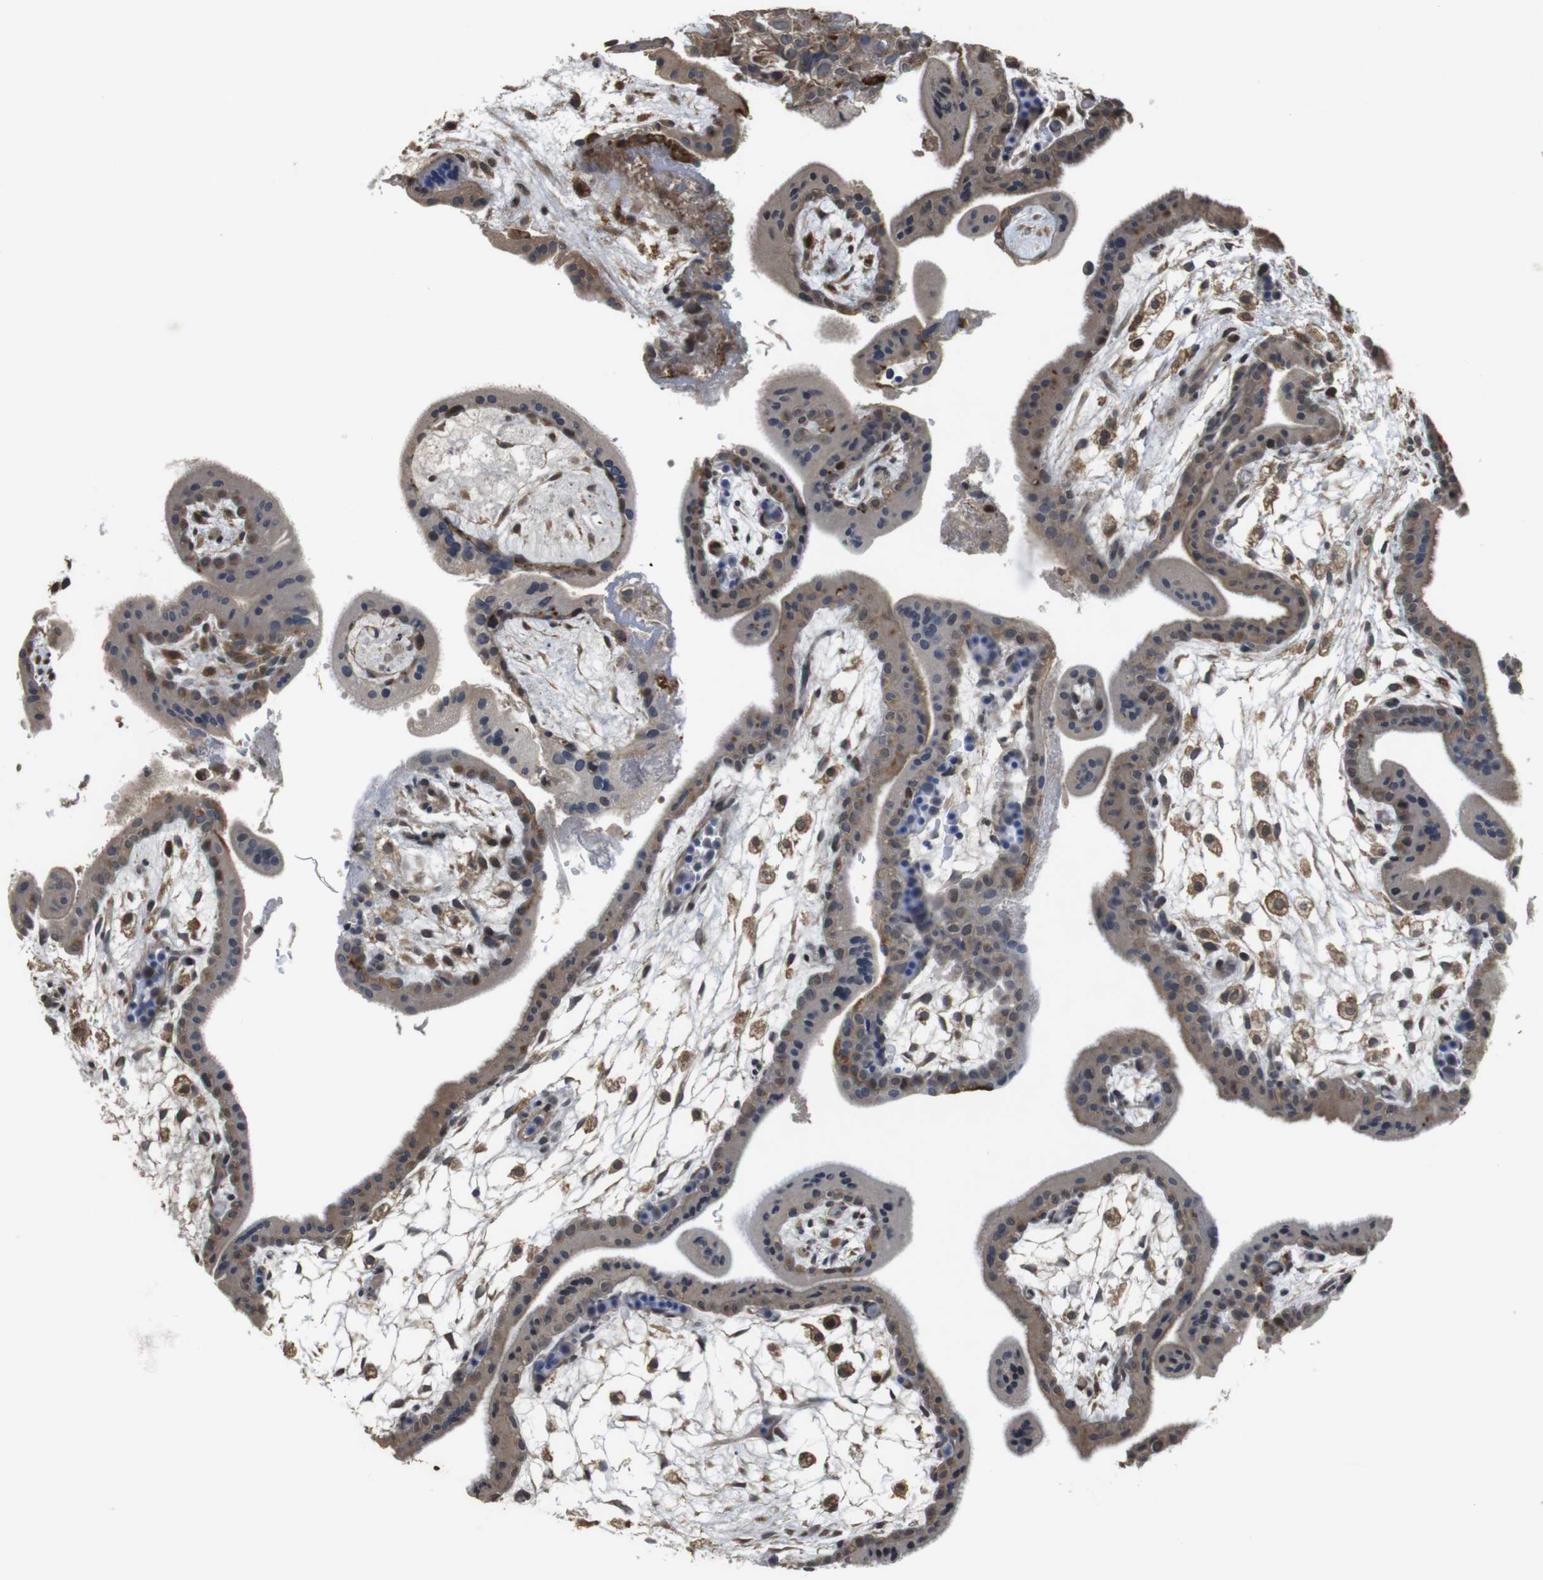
{"staining": {"intensity": "moderate", "quantity": "<25%", "location": "cytoplasmic/membranous"}, "tissue": "placenta", "cell_type": "Decidual cells", "image_type": "normal", "snomed": [{"axis": "morphology", "description": "Normal tissue, NOS"}, {"axis": "topography", "description": "Placenta"}], "caption": "This histopathology image shows IHC staining of unremarkable placenta, with low moderate cytoplasmic/membranous staining in approximately <25% of decidual cells.", "gene": "FZD10", "patient": {"sex": "female", "age": 35}}